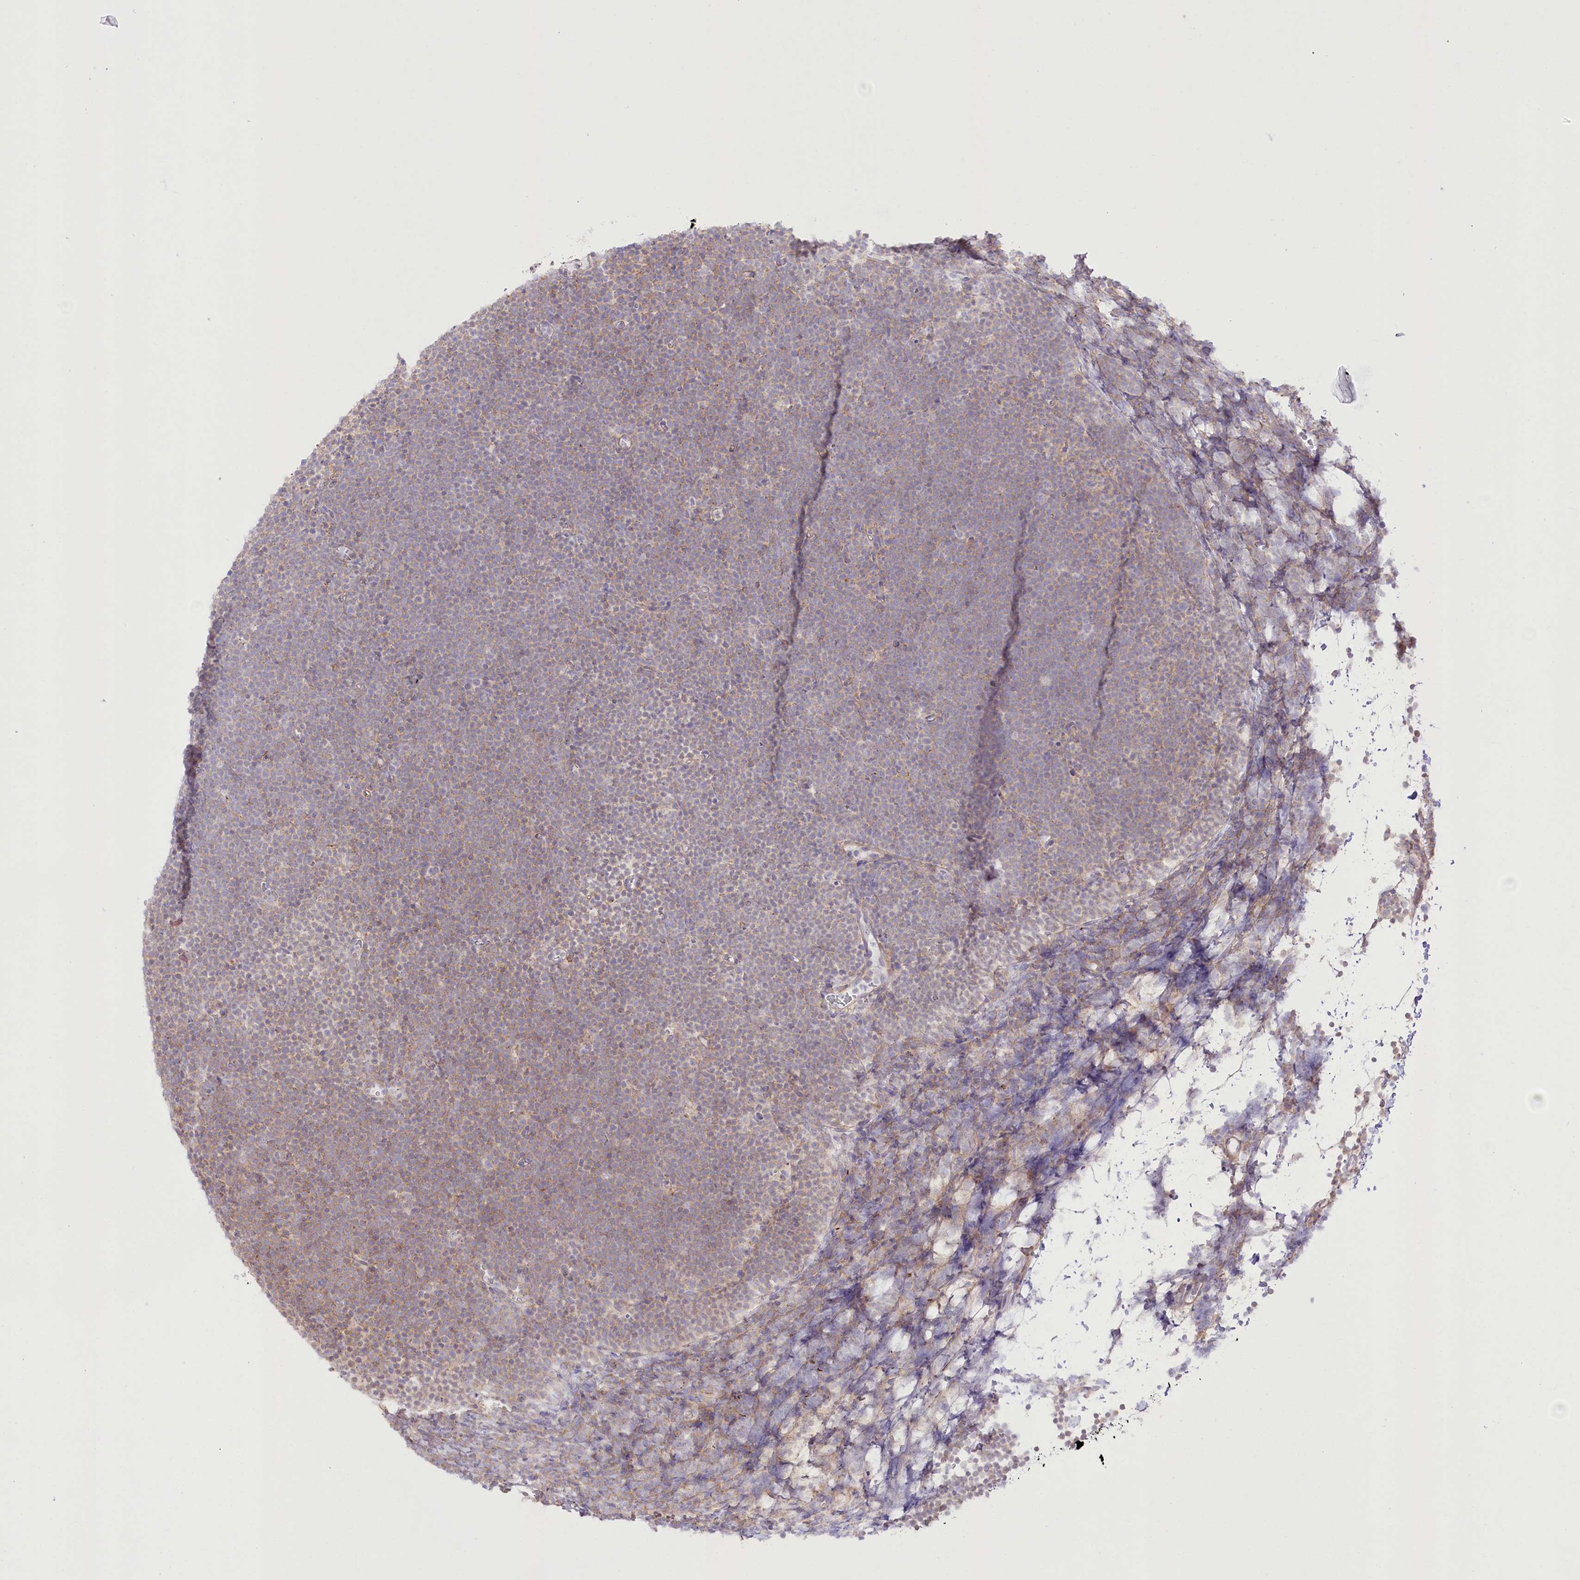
{"staining": {"intensity": "weak", "quantity": ">75%", "location": "cytoplasmic/membranous"}, "tissue": "lymphoma", "cell_type": "Tumor cells", "image_type": "cancer", "snomed": [{"axis": "morphology", "description": "Malignant lymphoma, non-Hodgkin's type, High grade"}, {"axis": "topography", "description": "Lymph node"}], "caption": "High-grade malignant lymphoma, non-Hodgkin's type was stained to show a protein in brown. There is low levels of weak cytoplasmic/membranous staining in about >75% of tumor cells. (IHC, brightfield microscopy, high magnification).", "gene": "FAM216A", "patient": {"sex": "male", "age": 13}}